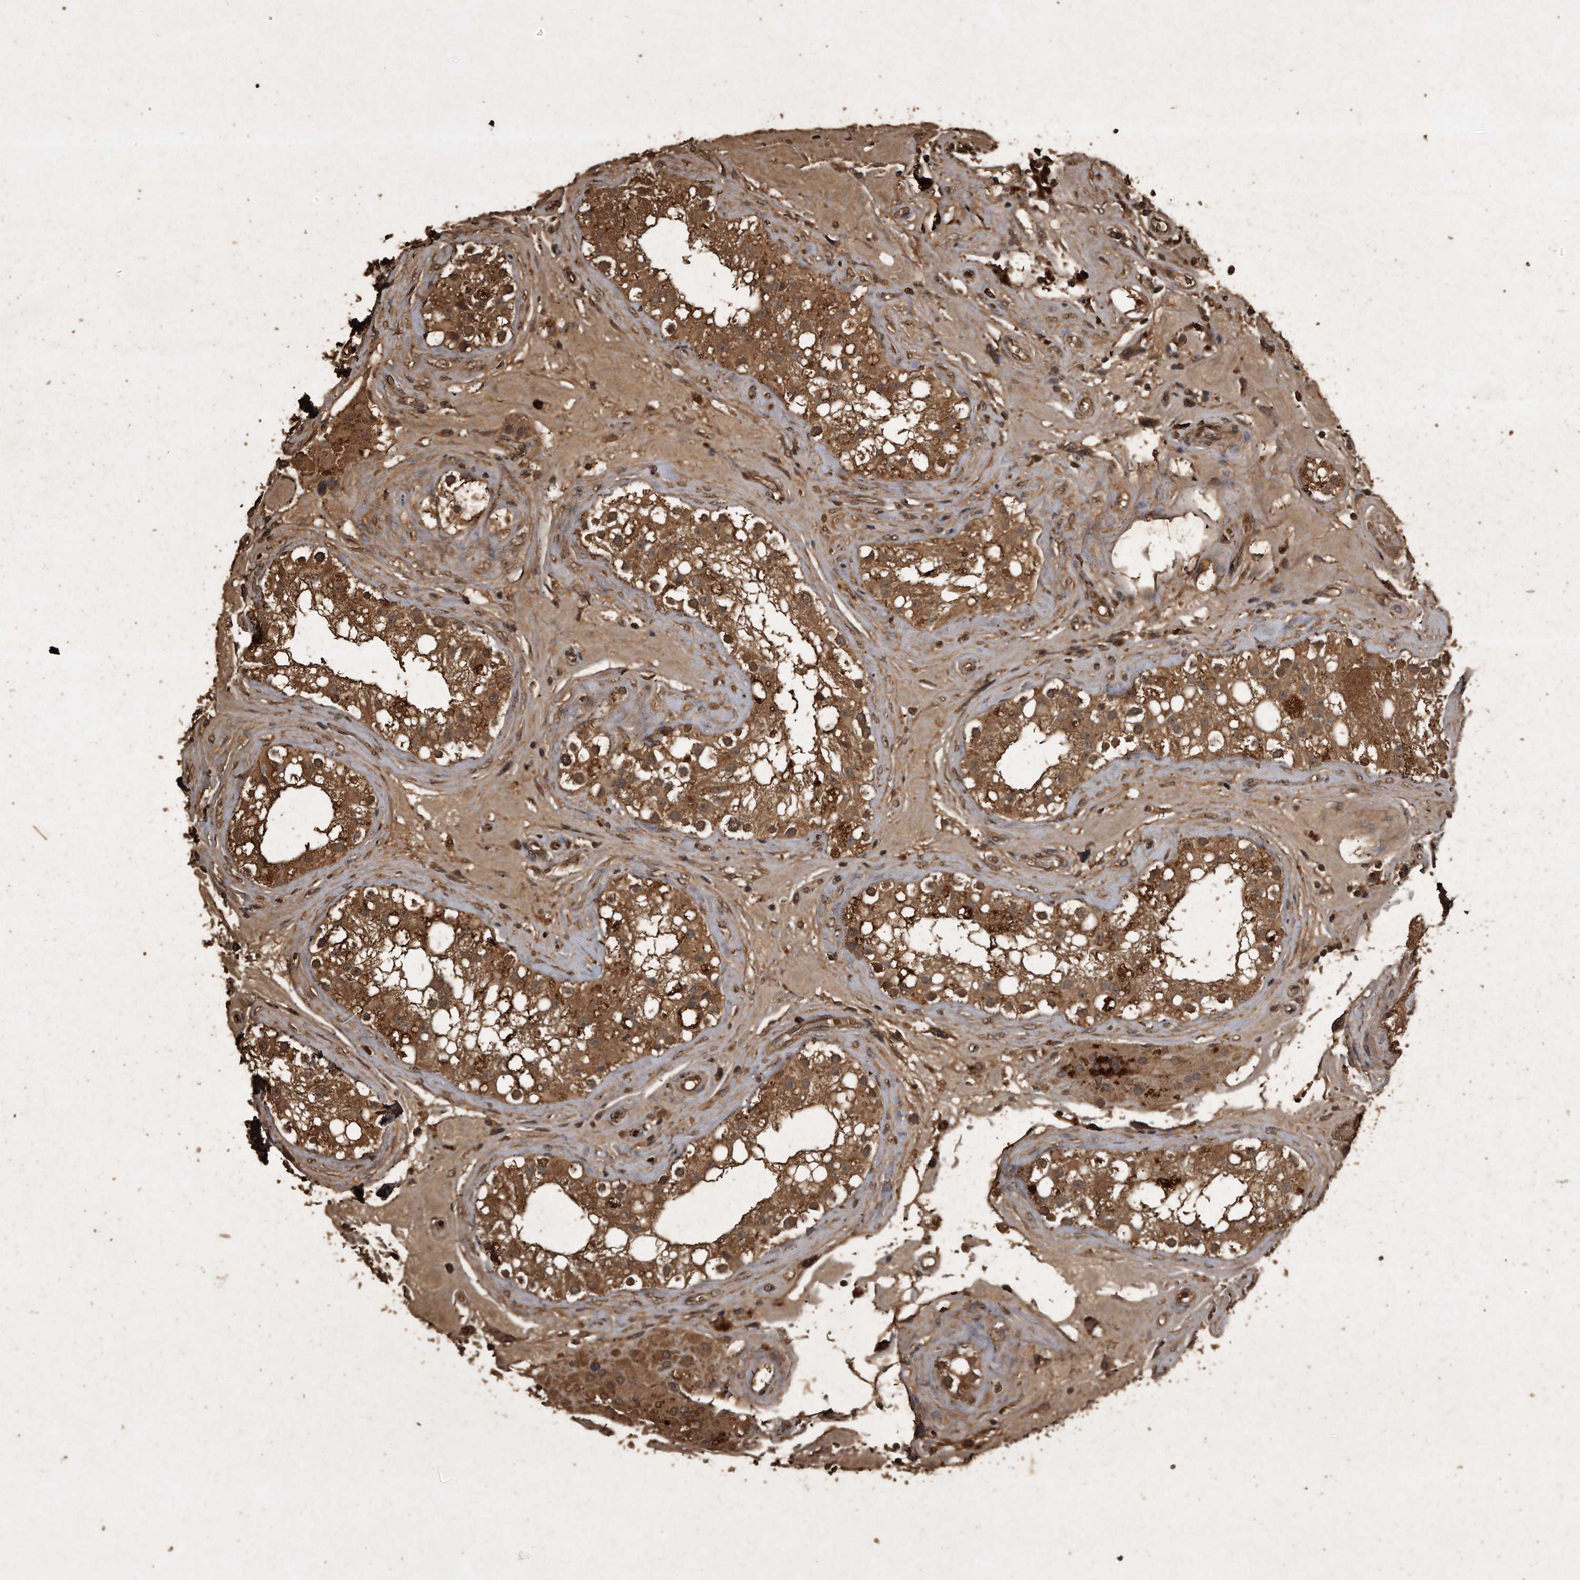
{"staining": {"intensity": "moderate", "quantity": ">75%", "location": "cytoplasmic/membranous"}, "tissue": "testis", "cell_type": "Cells in seminiferous ducts", "image_type": "normal", "snomed": [{"axis": "morphology", "description": "Normal tissue, NOS"}, {"axis": "topography", "description": "Testis"}], "caption": "A brown stain labels moderate cytoplasmic/membranous positivity of a protein in cells in seminiferous ducts of normal human testis. (Brightfield microscopy of DAB IHC at high magnification).", "gene": "CFLAR", "patient": {"sex": "male", "age": 84}}